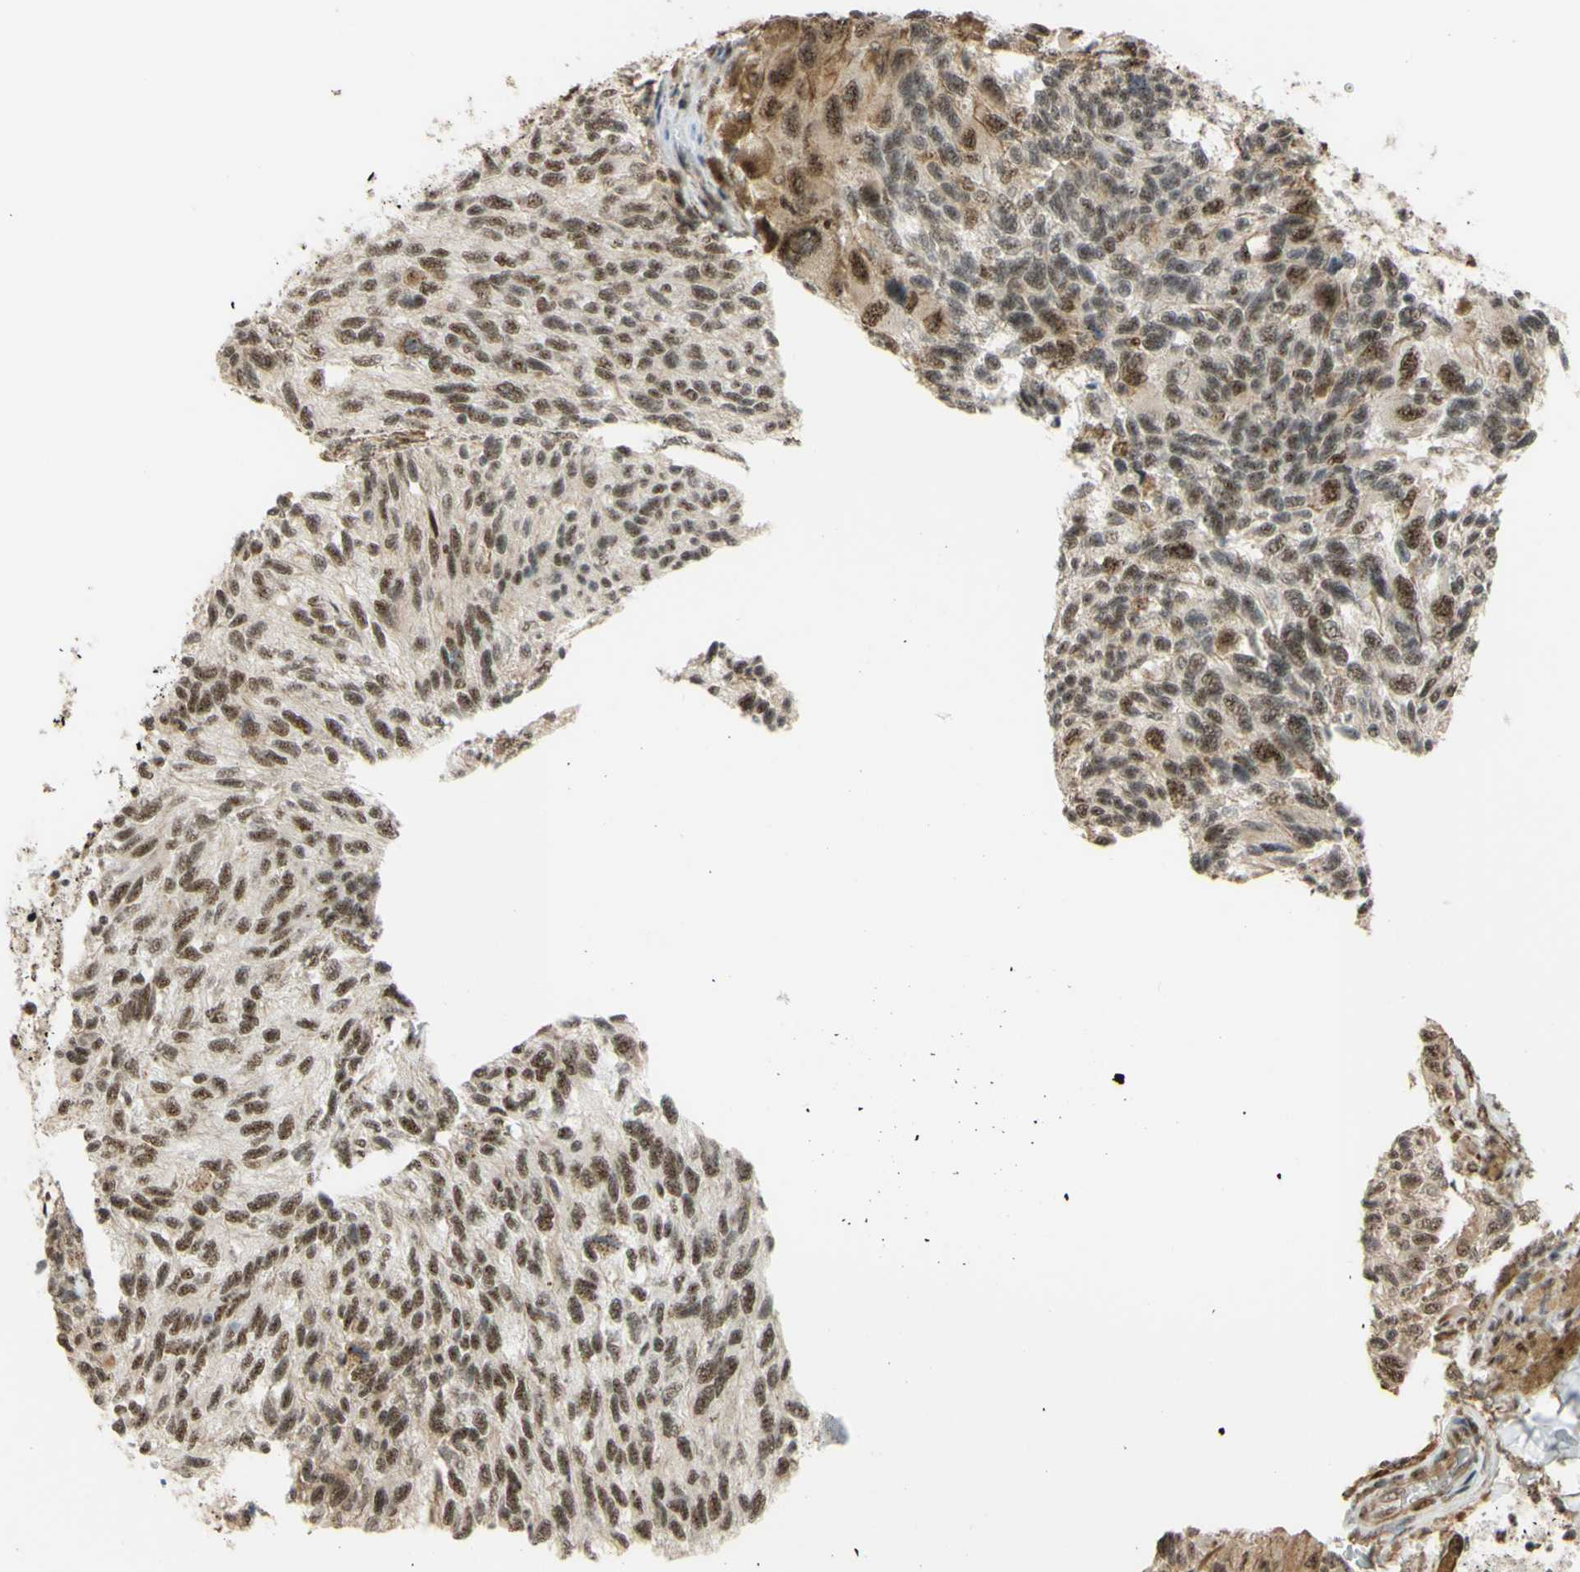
{"staining": {"intensity": "moderate", "quantity": ">75%", "location": "nuclear"}, "tissue": "melanoma", "cell_type": "Tumor cells", "image_type": "cancer", "snomed": [{"axis": "morphology", "description": "Malignant melanoma, NOS"}, {"axis": "topography", "description": "Skin"}], "caption": "A micrograph of malignant melanoma stained for a protein shows moderate nuclear brown staining in tumor cells. Immunohistochemistry stains the protein of interest in brown and the nuclei are stained blue.", "gene": "SAP18", "patient": {"sex": "female", "age": 73}}